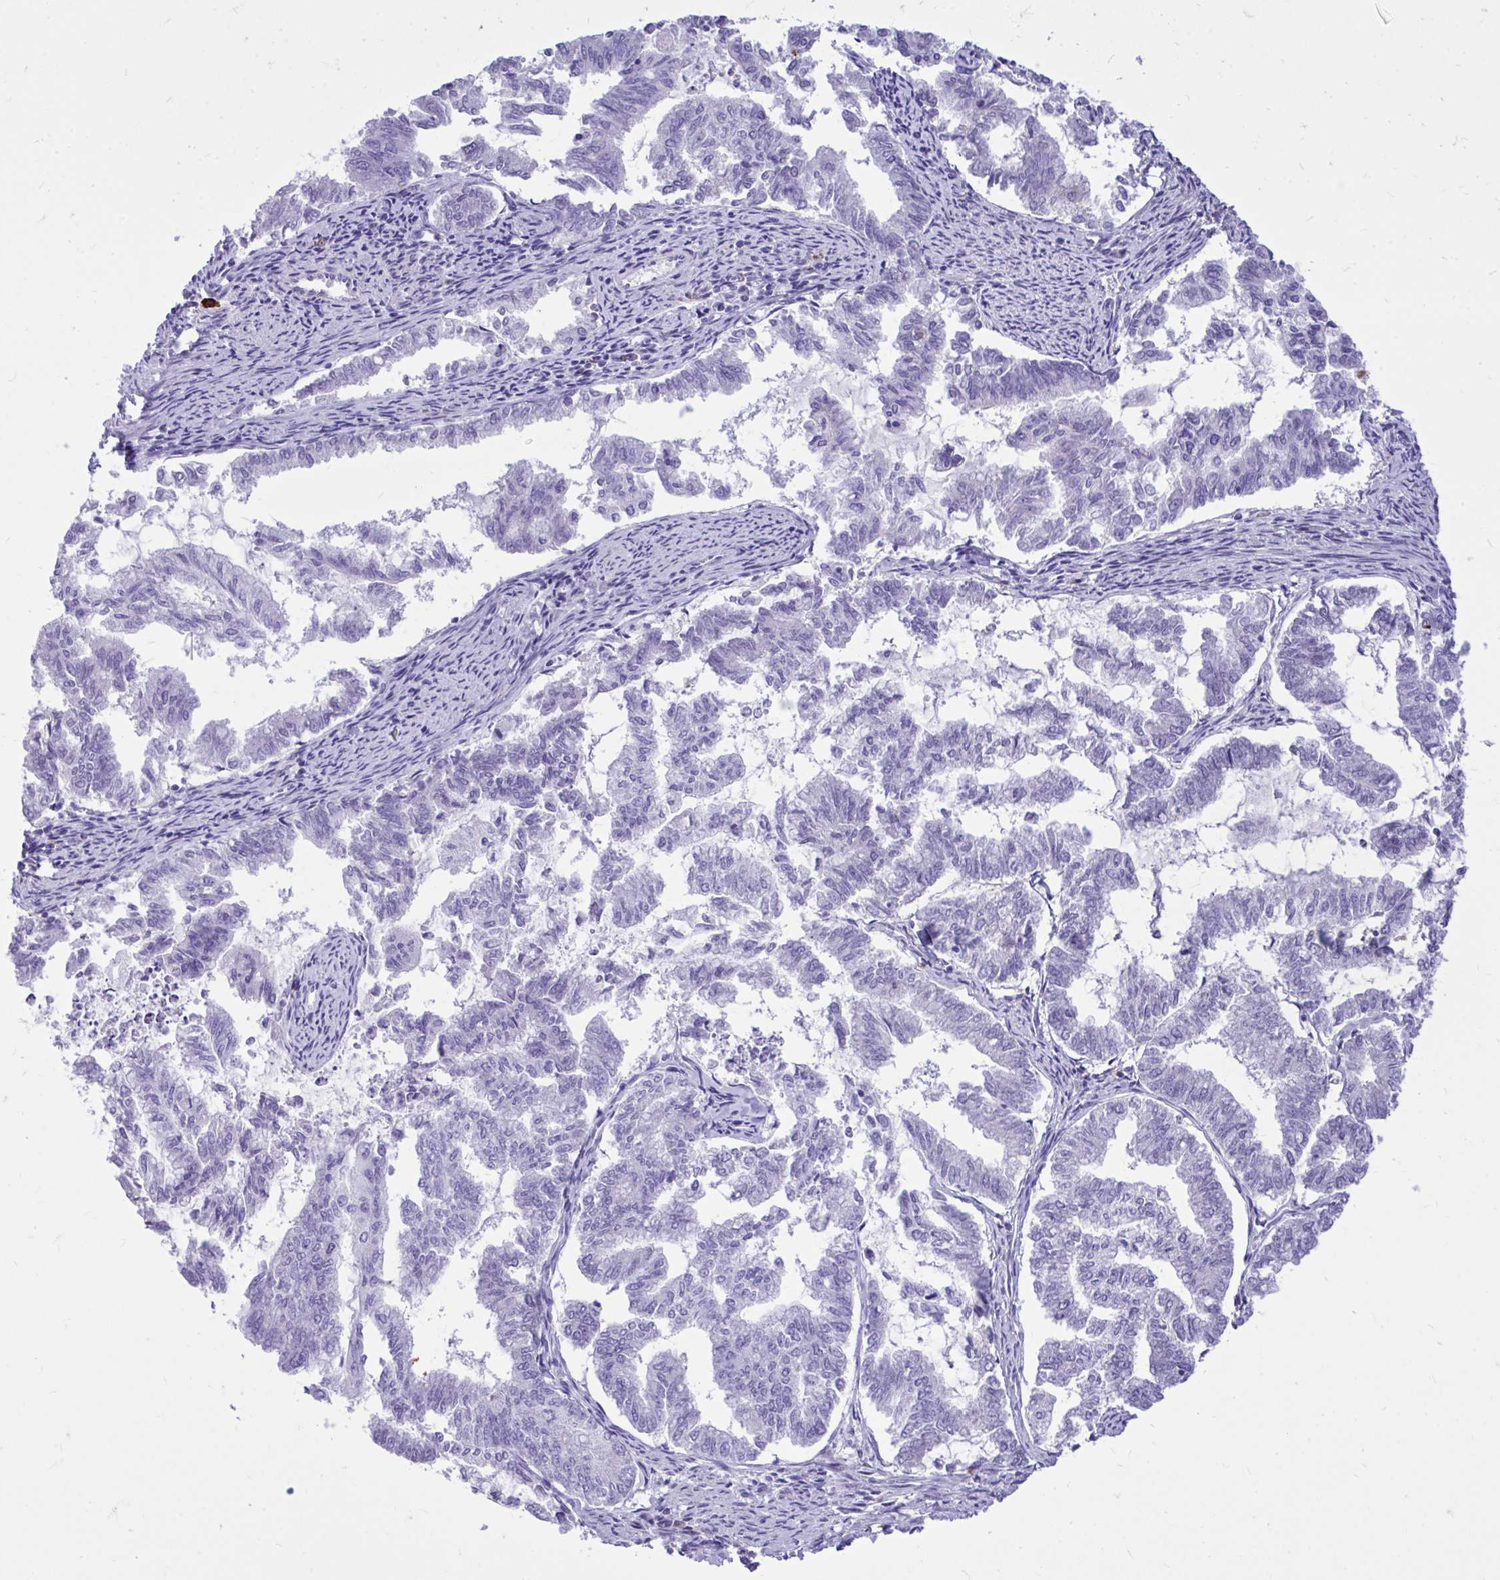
{"staining": {"intensity": "negative", "quantity": "none", "location": "none"}, "tissue": "endometrial cancer", "cell_type": "Tumor cells", "image_type": "cancer", "snomed": [{"axis": "morphology", "description": "Adenocarcinoma, NOS"}, {"axis": "topography", "description": "Endometrium"}], "caption": "DAB (3,3'-diaminobenzidine) immunohistochemical staining of endometrial cancer (adenocarcinoma) reveals no significant staining in tumor cells.", "gene": "TLR7", "patient": {"sex": "female", "age": 79}}